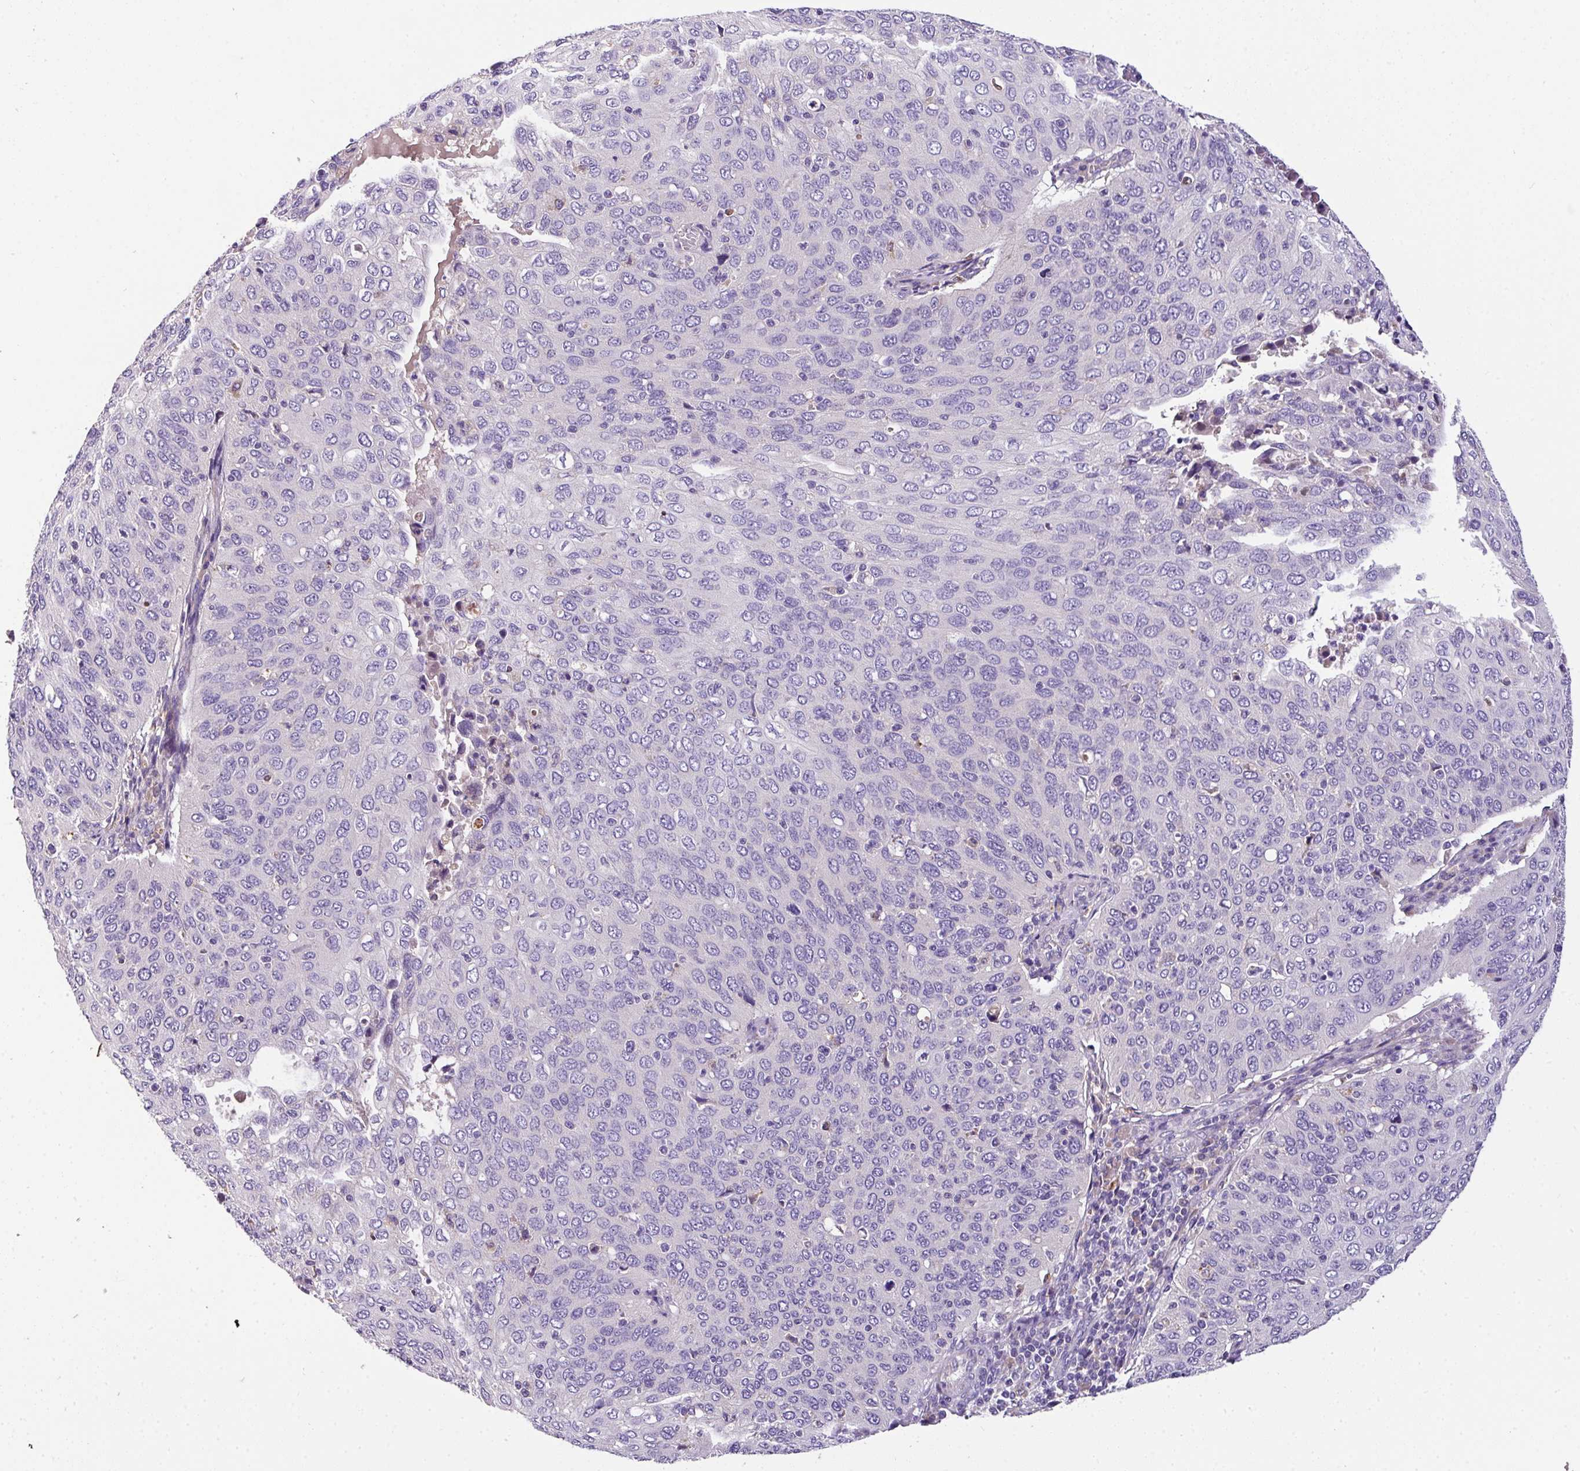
{"staining": {"intensity": "negative", "quantity": "none", "location": "none"}, "tissue": "cervical cancer", "cell_type": "Tumor cells", "image_type": "cancer", "snomed": [{"axis": "morphology", "description": "Squamous cell carcinoma, NOS"}, {"axis": "topography", "description": "Cervix"}], "caption": "Cervical cancer was stained to show a protein in brown. There is no significant positivity in tumor cells. (Immunohistochemistry, brightfield microscopy, high magnification).", "gene": "ANXA2R", "patient": {"sex": "female", "age": 36}}